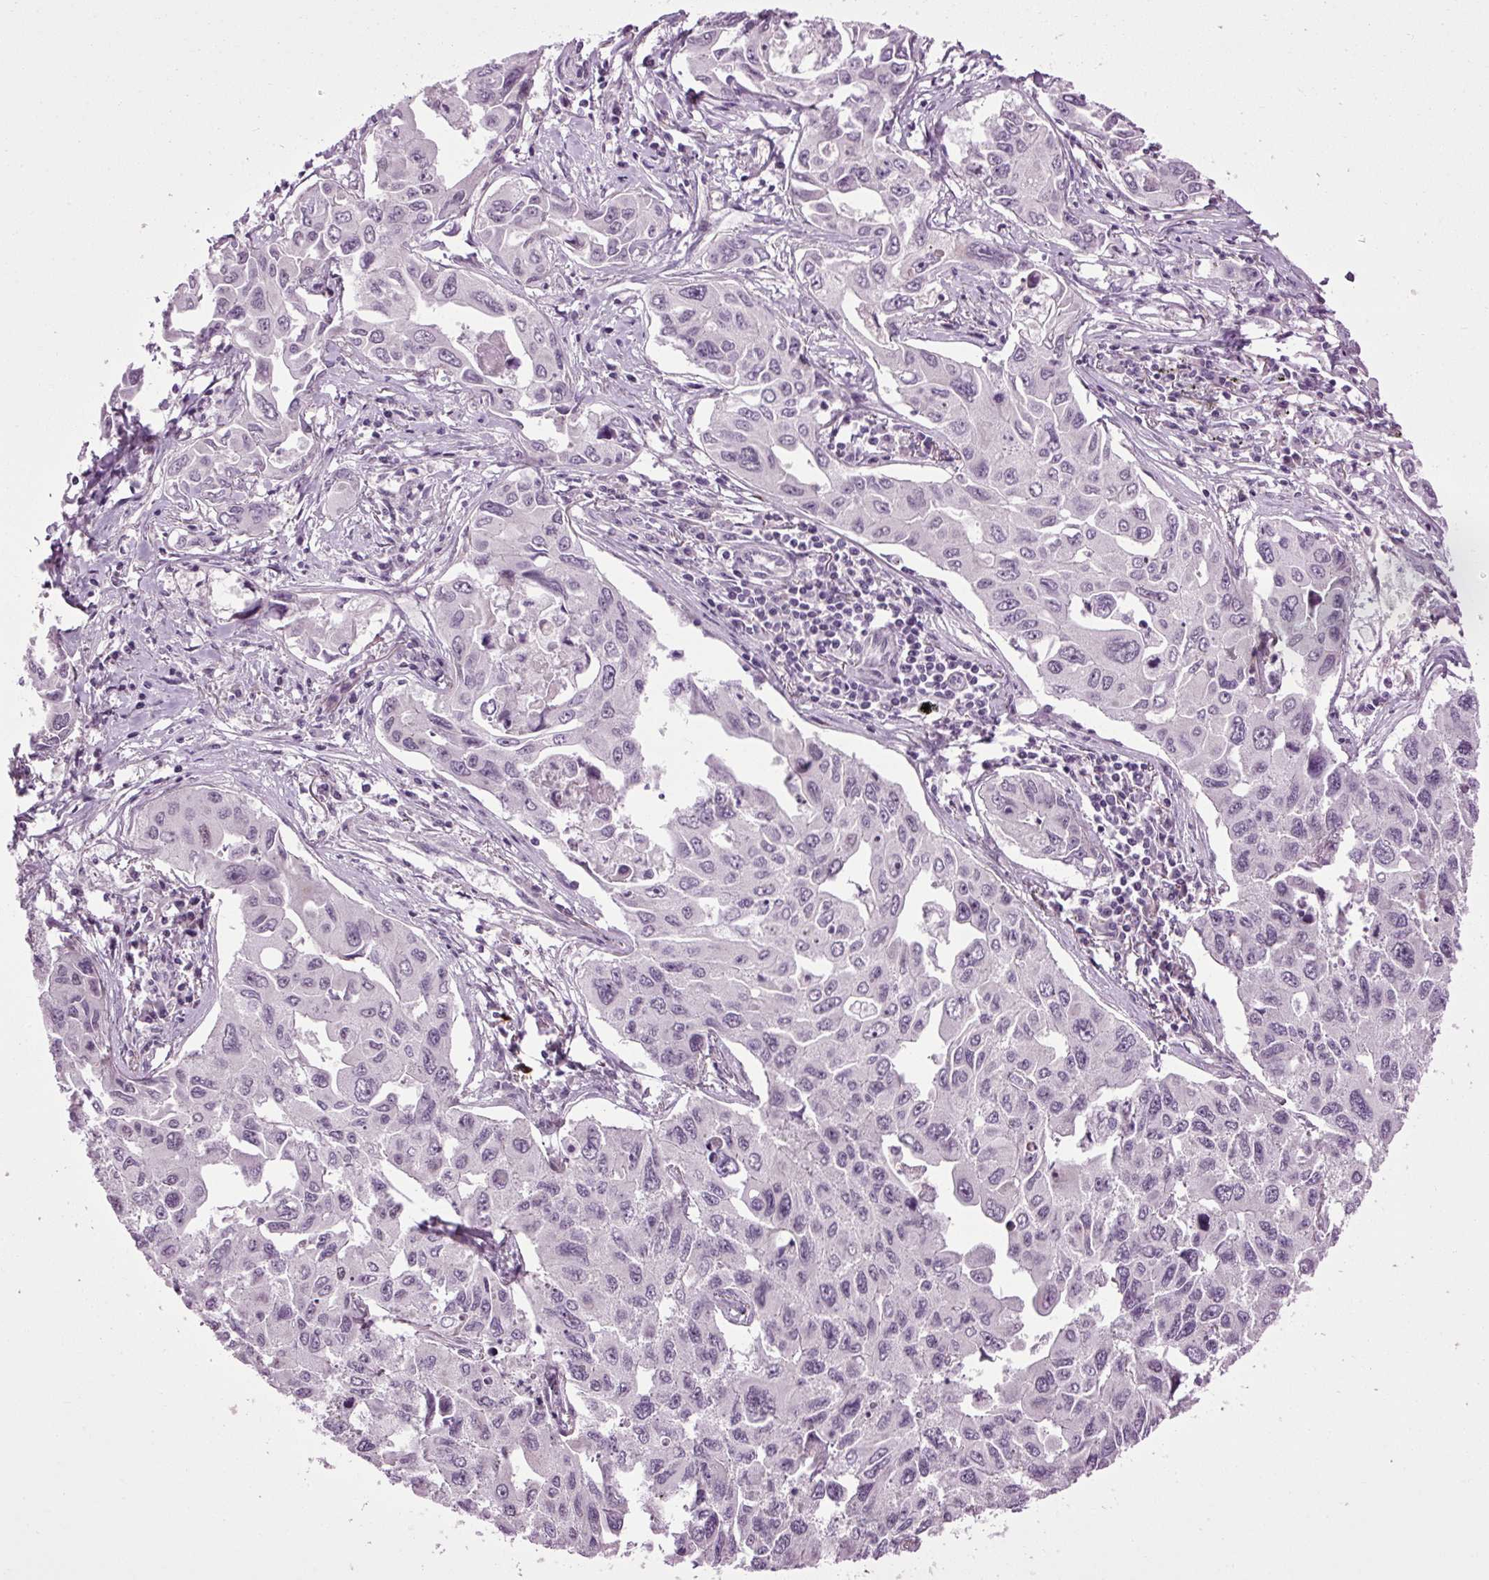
{"staining": {"intensity": "negative", "quantity": "none", "location": "none"}, "tissue": "lung cancer", "cell_type": "Tumor cells", "image_type": "cancer", "snomed": [{"axis": "morphology", "description": "Adenocarcinoma, NOS"}, {"axis": "topography", "description": "Lung"}], "caption": "A high-resolution micrograph shows immunohistochemistry staining of adenocarcinoma (lung), which demonstrates no significant staining in tumor cells.", "gene": "A1CF", "patient": {"sex": "male", "age": 64}}